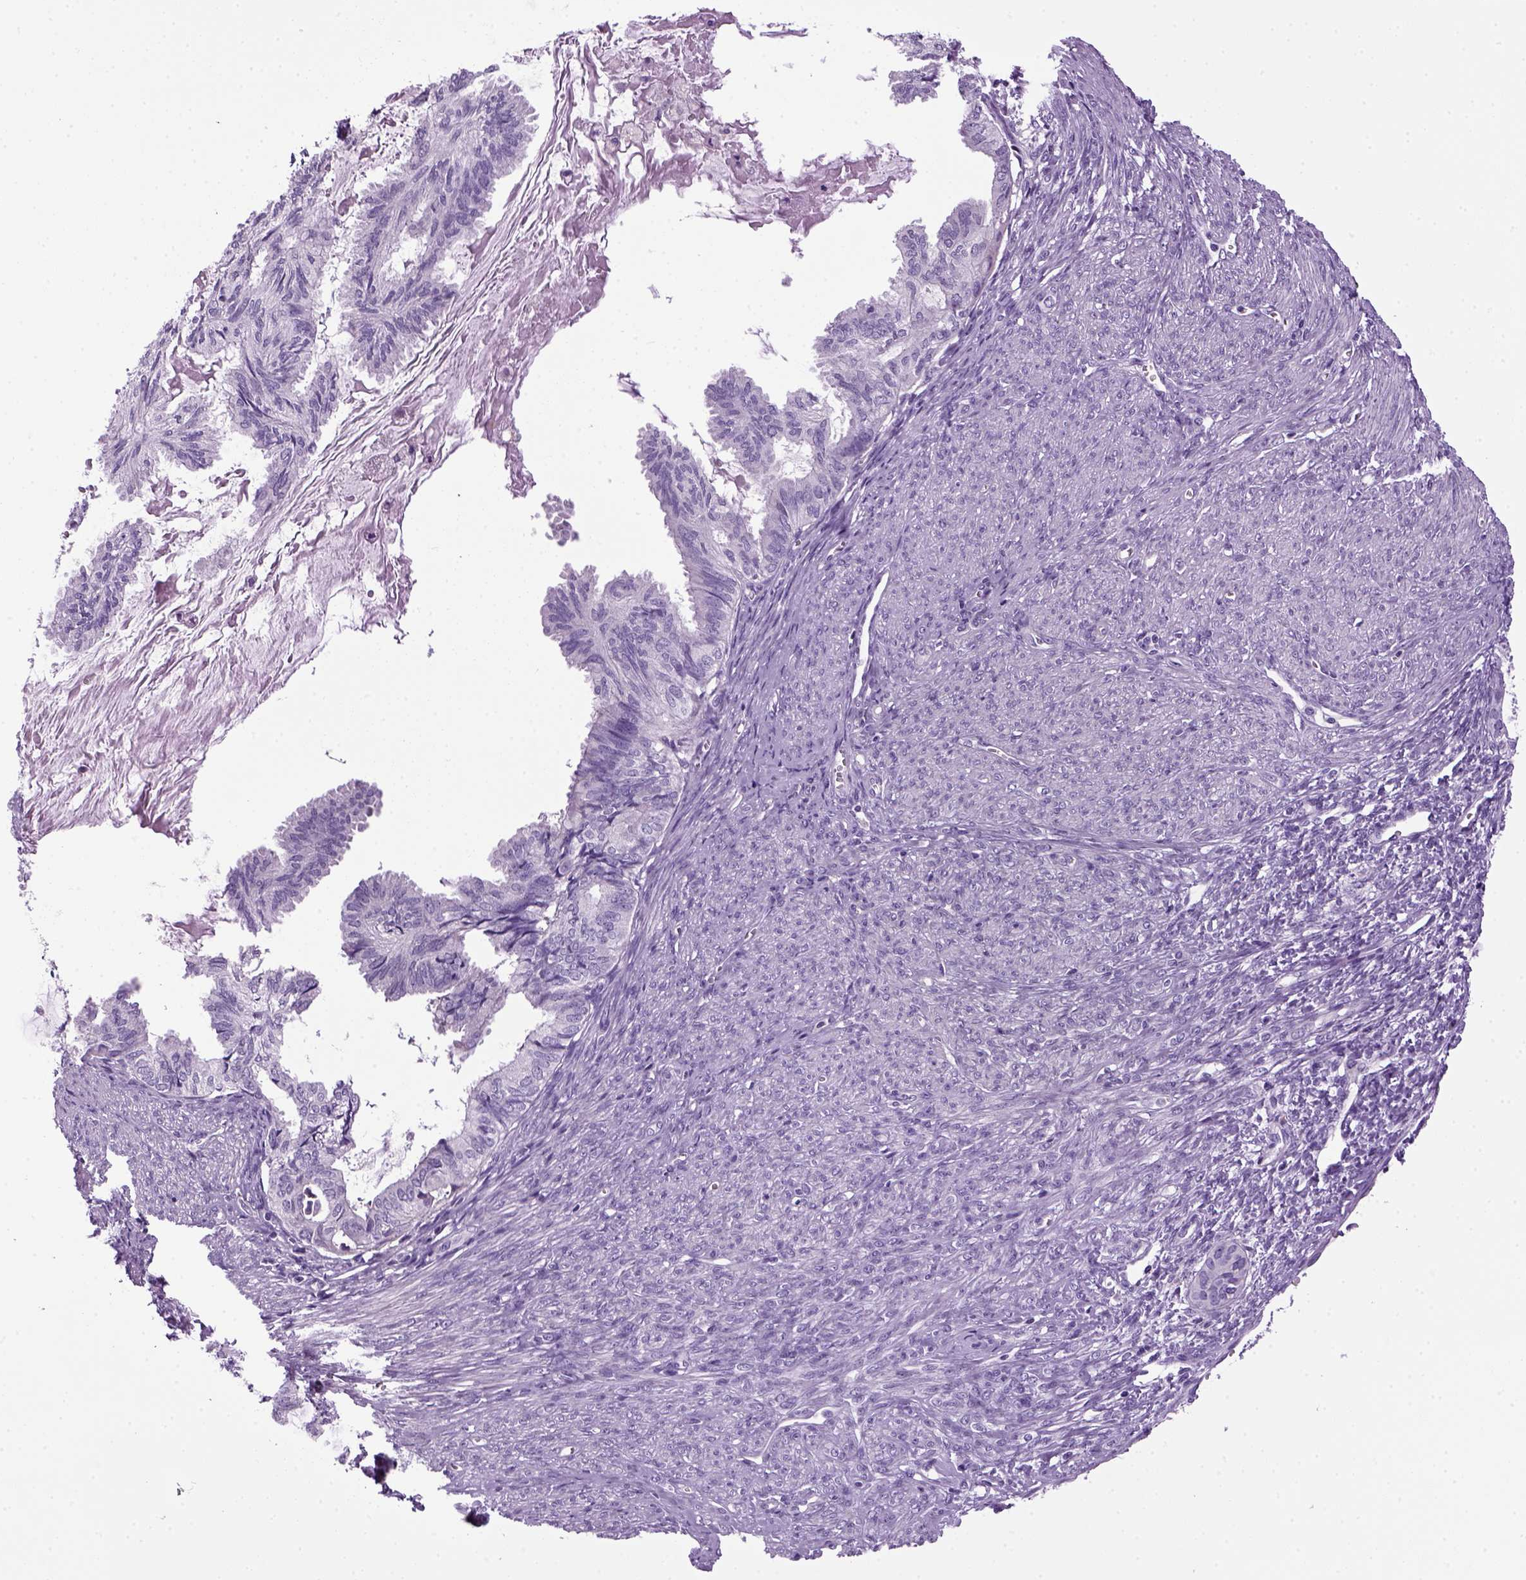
{"staining": {"intensity": "negative", "quantity": "none", "location": "none"}, "tissue": "endometrial cancer", "cell_type": "Tumor cells", "image_type": "cancer", "snomed": [{"axis": "morphology", "description": "Adenocarcinoma, NOS"}, {"axis": "topography", "description": "Endometrium"}], "caption": "This is a micrograph of IHC staining of endometrial cancer, which shows no positivity in tumor cells.", "gene": "HMCN2", "patient": {"sex": "female", "age": 86}}